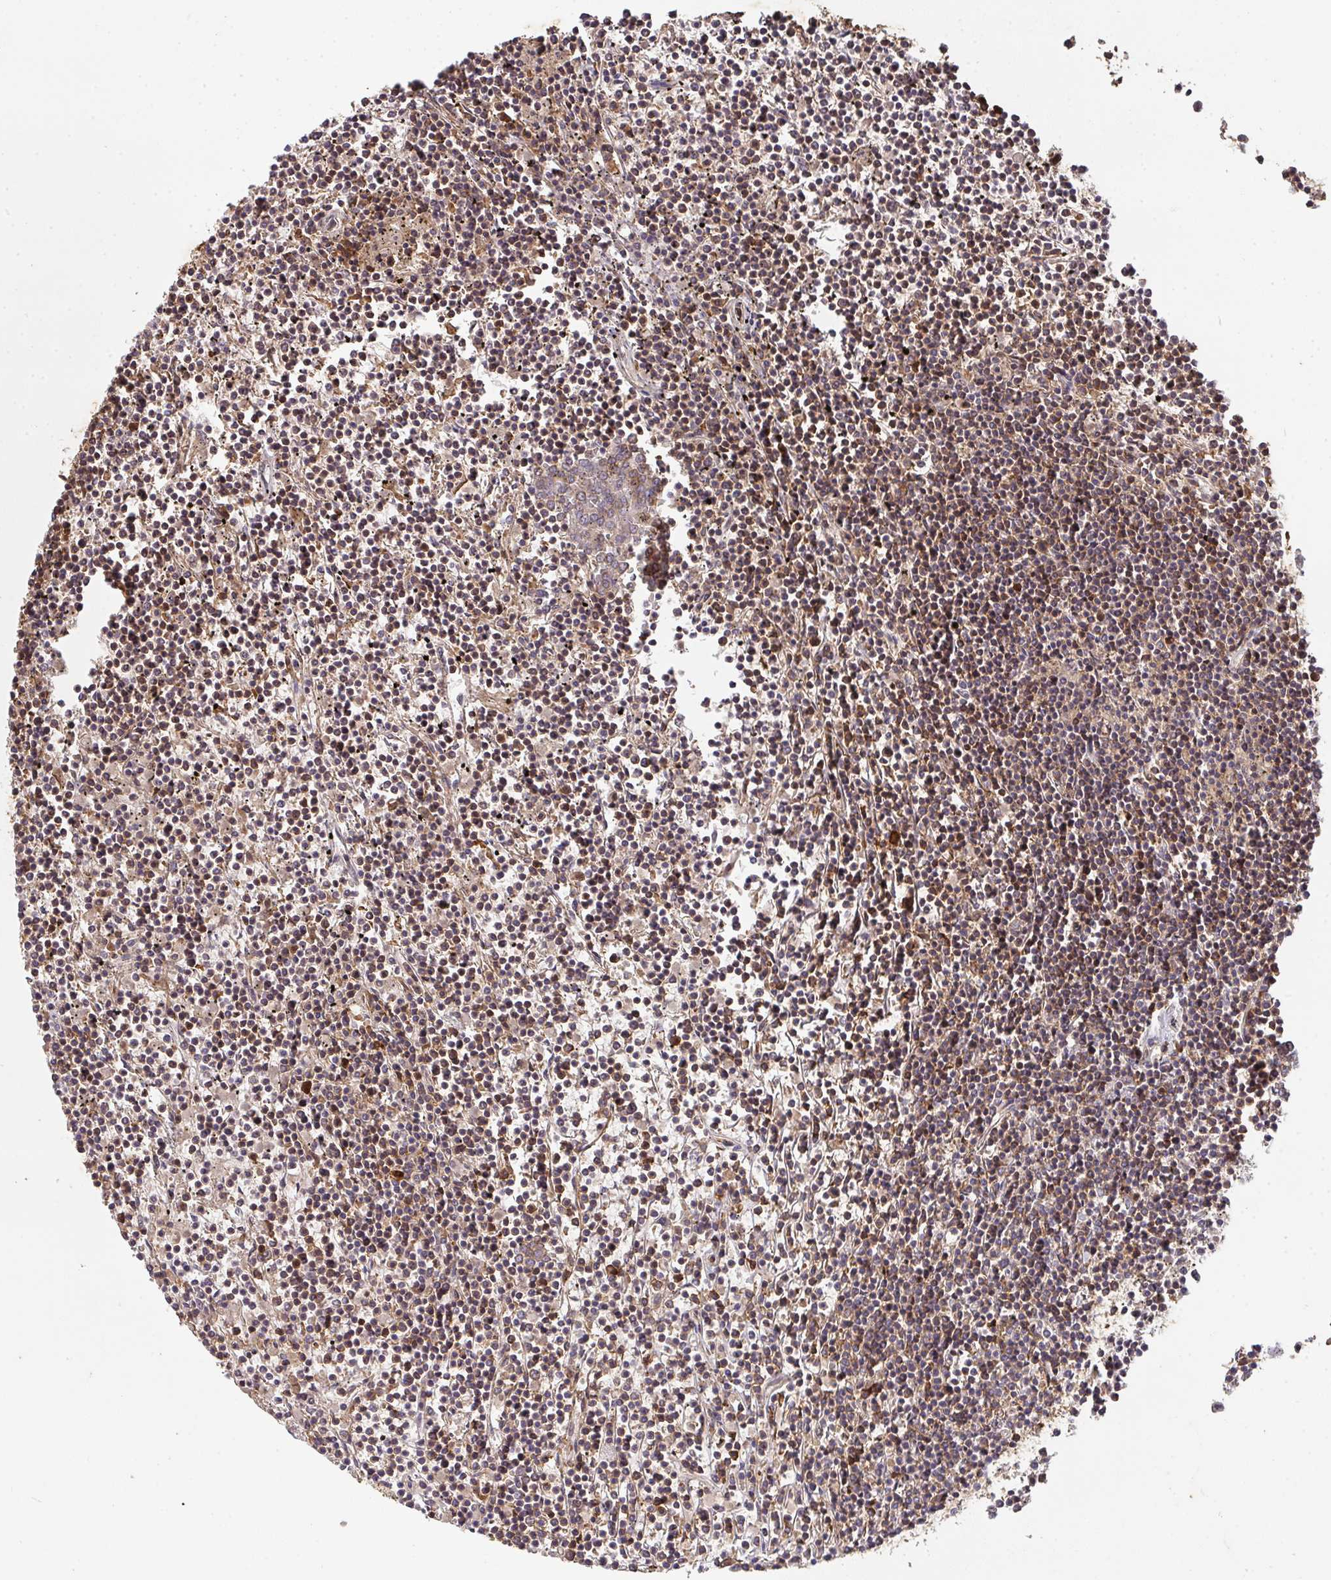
{"staining": {"intensity": "moderate", "quantity": ">75%", "location": "cytoplasmic/membranous"}, "tissue": "lymphoma", "cell_type": "Tumor cells", "image_type": "cancer", "snomed": [{"axis": "morphology", "description": "Malignant lymphoma, non-Hodgkin's type, Low grade"}, {"axis": "topography", "description": "Spleen"}], "caption": "A medium amount of moderate cytoplasmic/membranous positivity is seen in approximately >75% of tumor cells in lymphoma tissue.", "gene": "TNMD", "patient": {"sex": "female", "age": 19}}